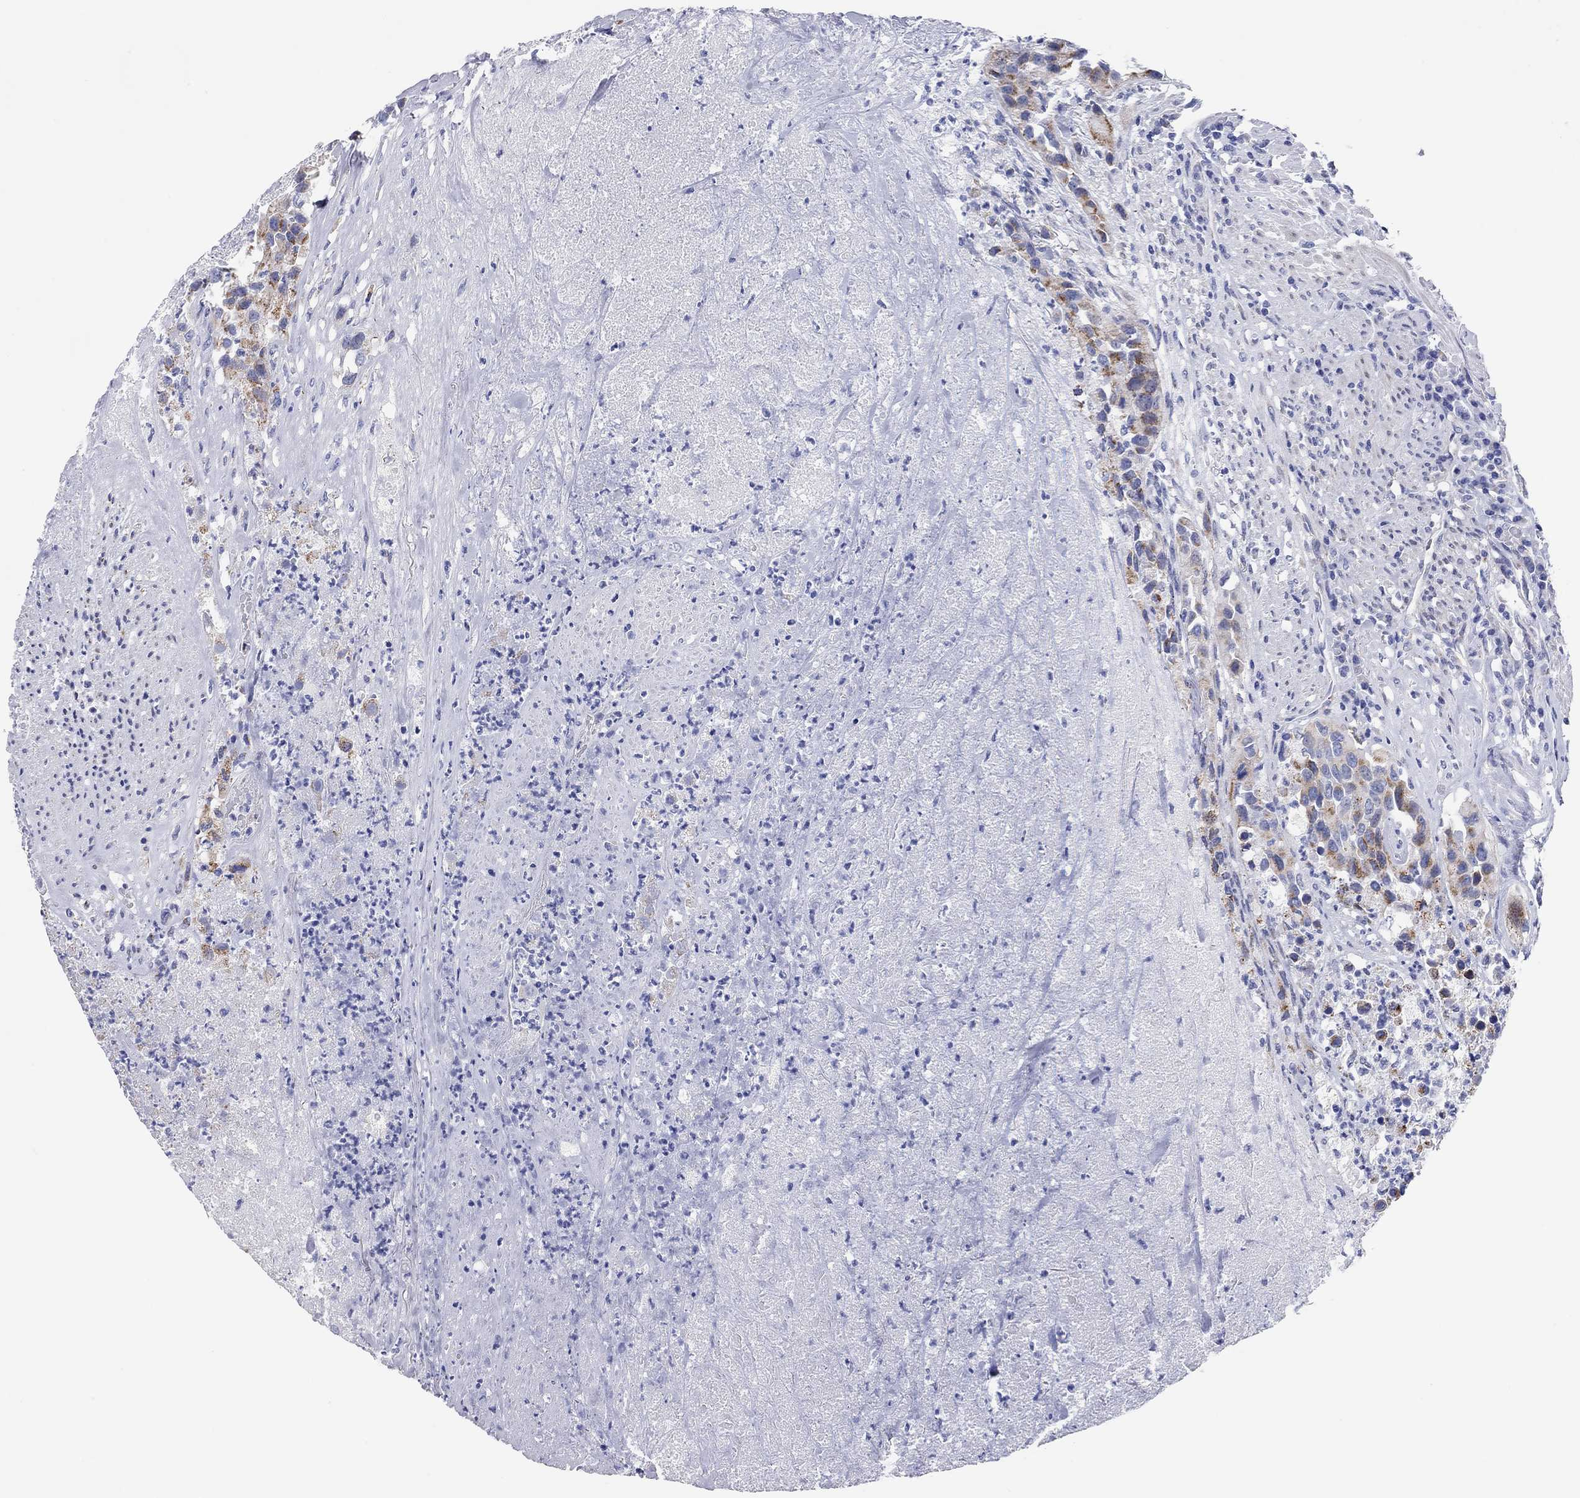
{"staining": {"intensity": "strong", "quantity": "25%-75%", "location": "cytoplasmic/membranous"}, "tissue": "urothelial cancer", "cell_type": "Tumor cells", "image_type": "cancer", "snomed": [{"axis": "morphology", "description": "Urothelial carcinoma, High grade"}, {"axis": "topography", "description": "Urinary bladder"}], "caption": "Urothelial carcinoma (high-grade) stained for a protein (brown) reveals strong cytoplasmic/membranous positive positivity in approximately 25%-75% of tumor cells.", "gene": "CHI3L2", "patient": {"sex": "female", "age": 73}}